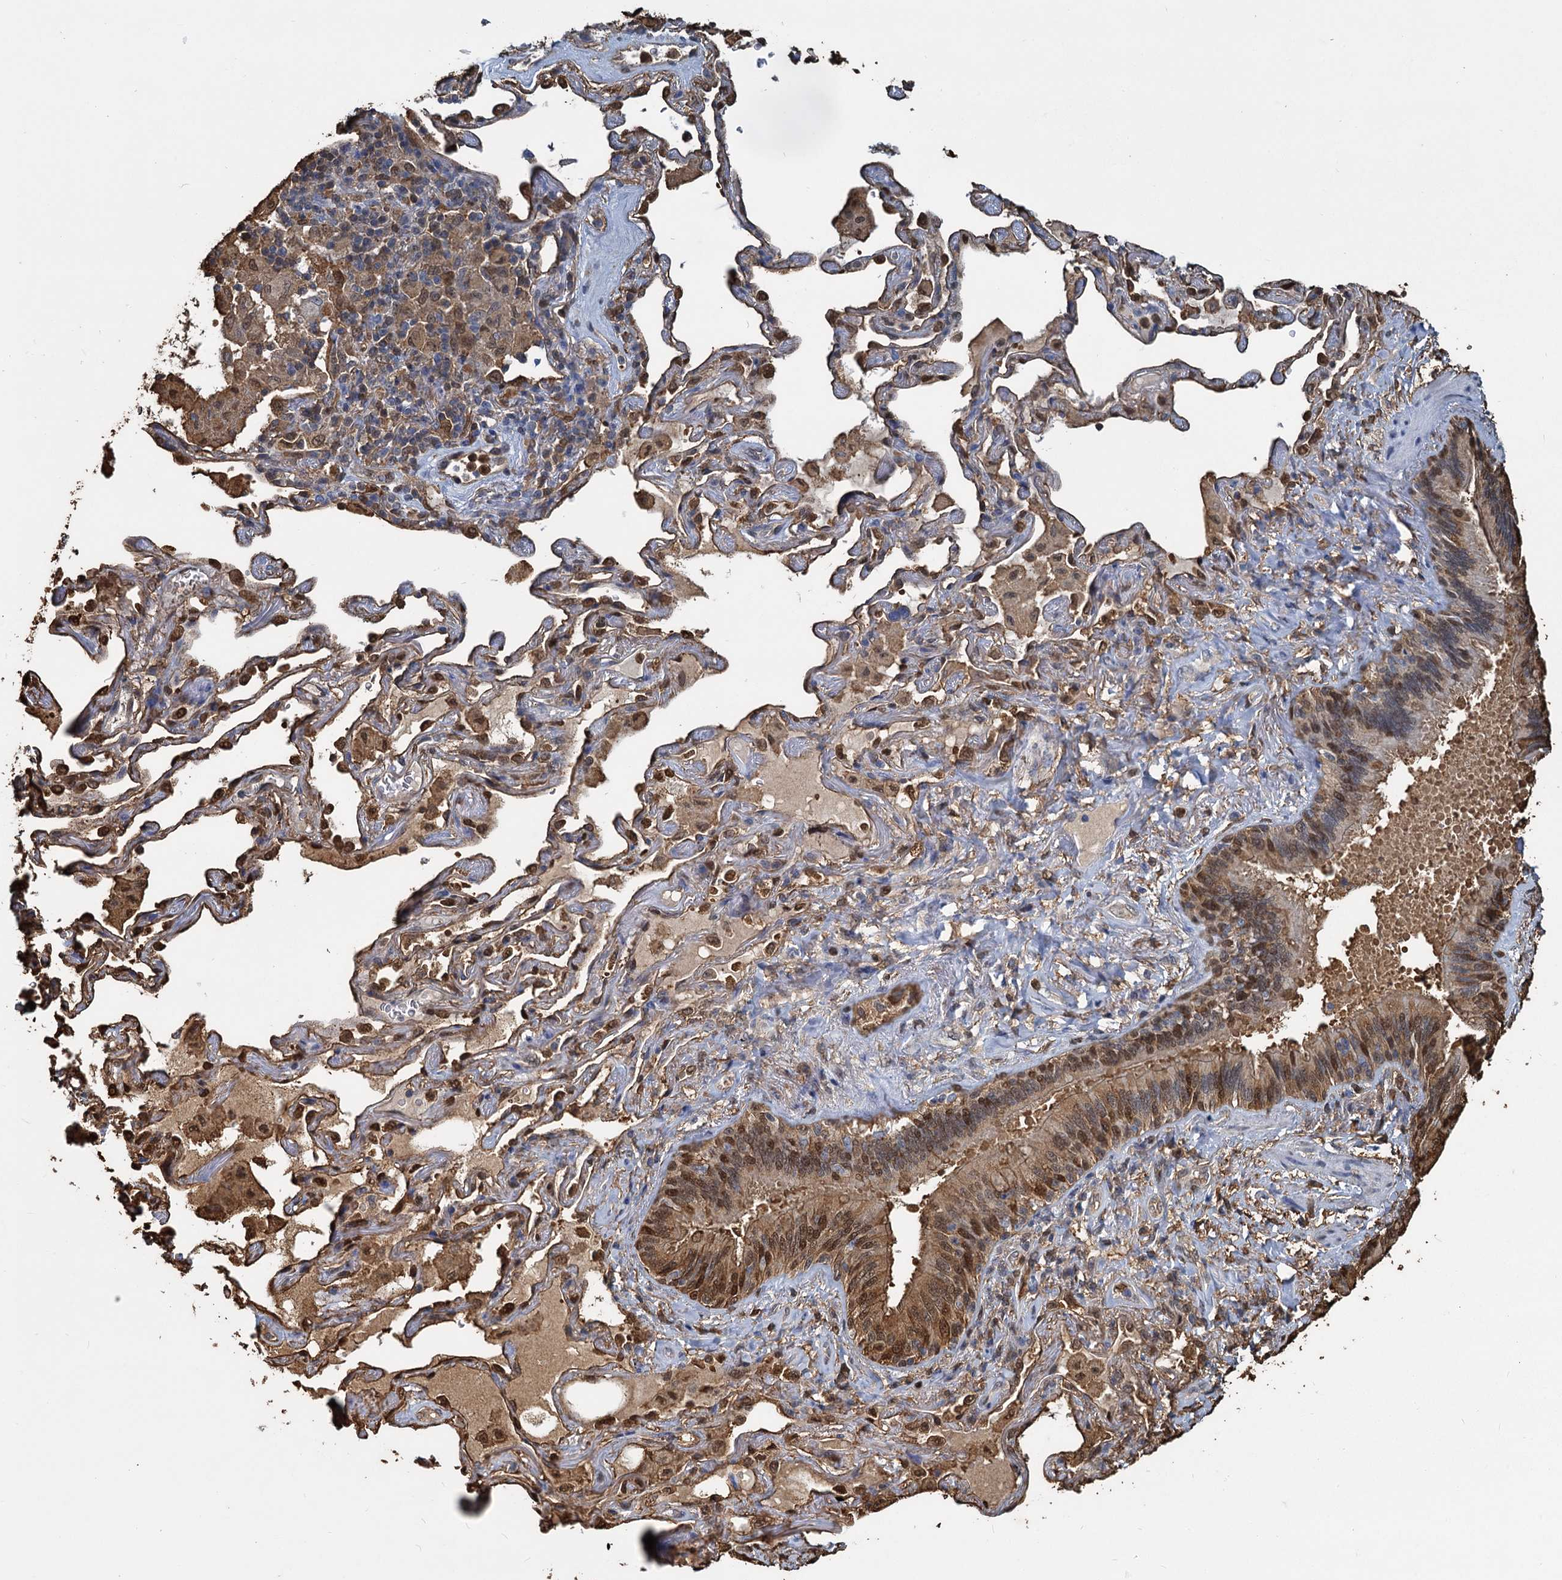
{"staining": {"intensity": "moderate", "quantity": ">75%", "location": "cytoplasmic/membranous,nuclear"}, "tissue": "lung cancer", "cell_type": "Tumor cells", "image_type": "cancer", "snomed": [{"axis": "morphology", "description": "Adenocarcinoma, NOS"}, {"axis": "topography", "description": "Lung"}], "caption": "About >75% of tumor cells in human lung cancer demonstrate moderate cytoplasmic/membranous and nuclear protein positivity as visualized by brown immunohistochemical staining.", "gene": "S100A6", "patient": {"sex": "female", "age": 69}}